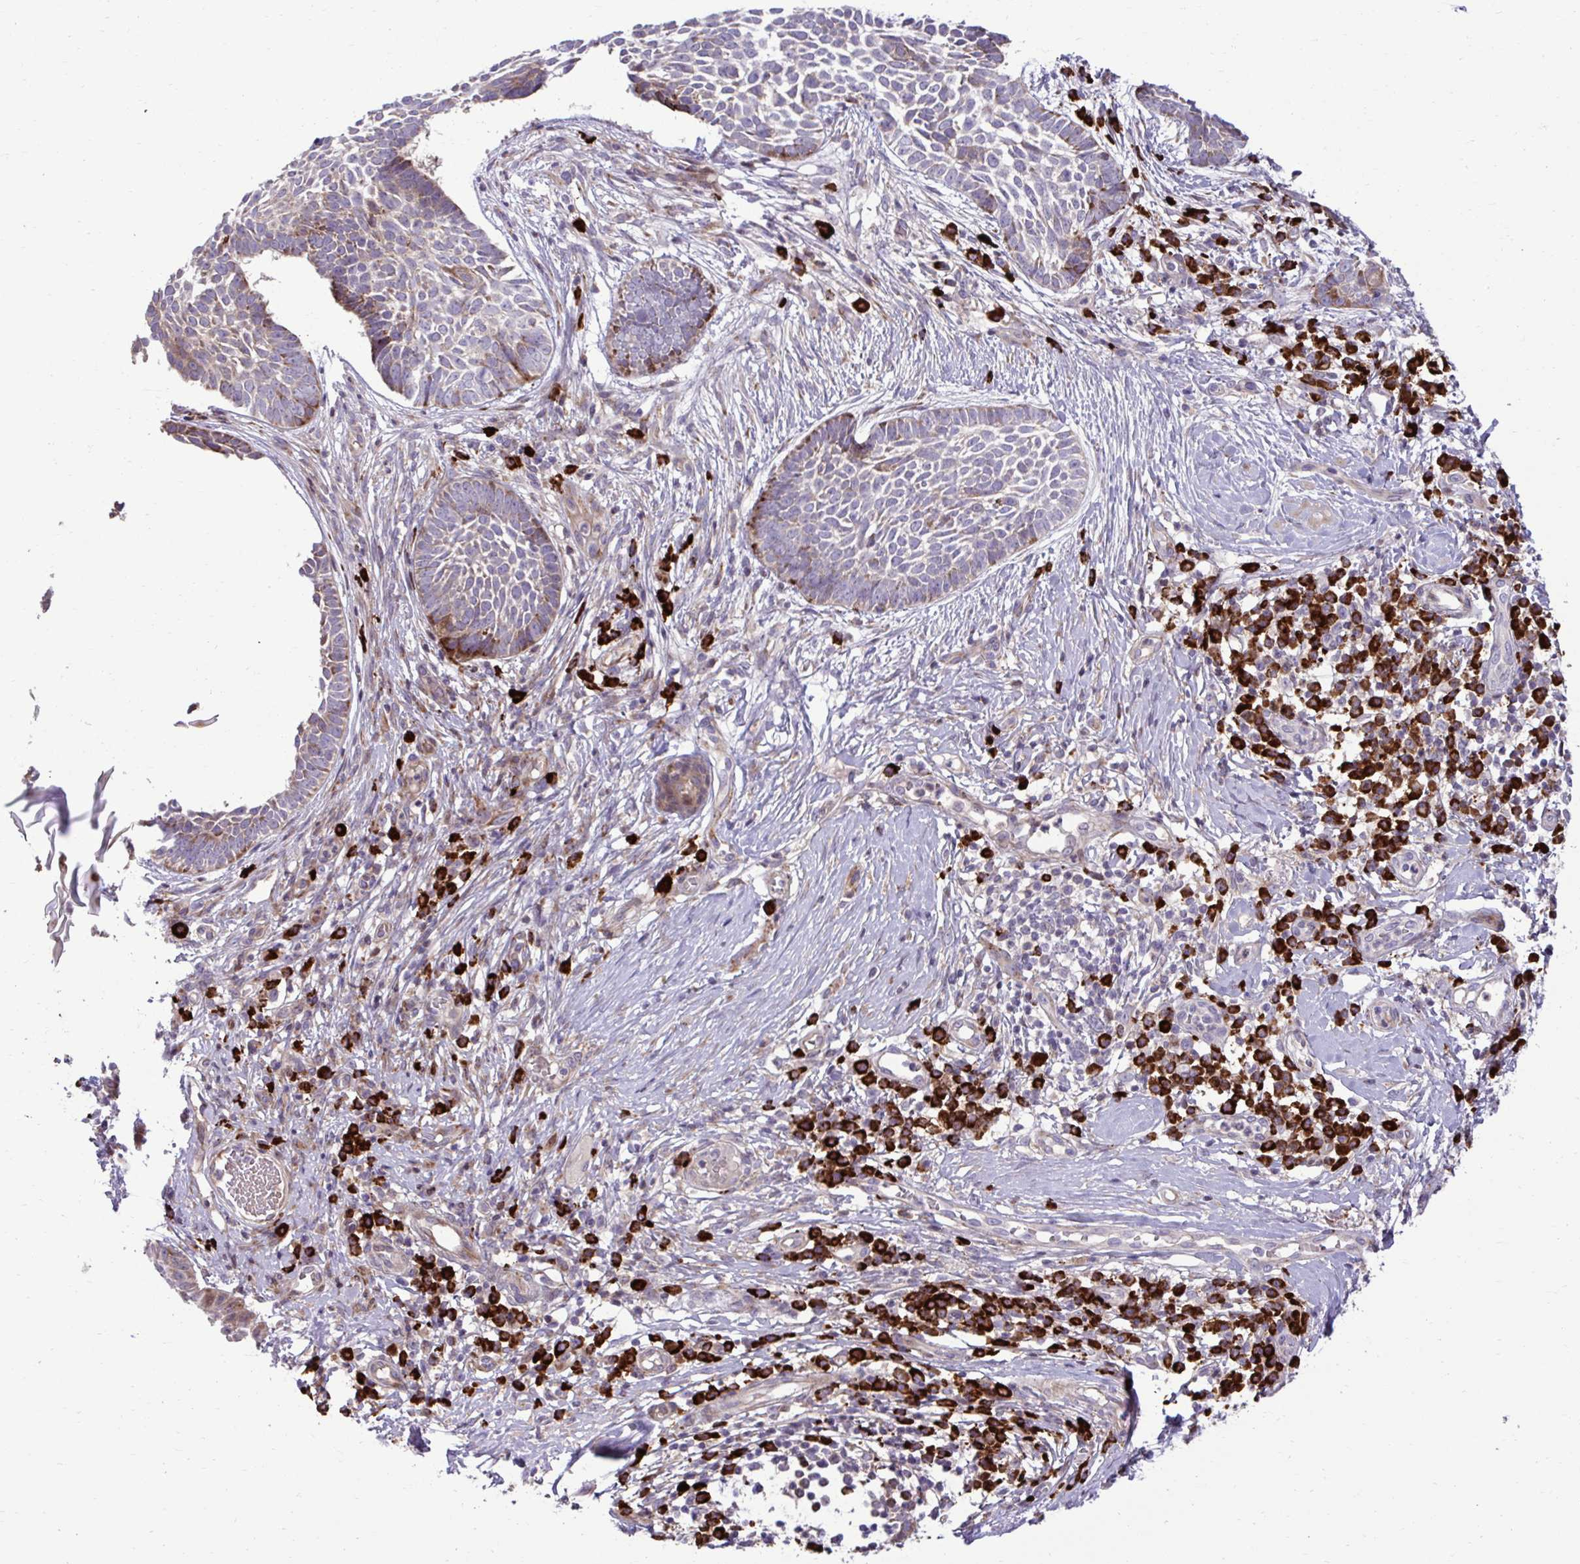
{"staining": {"intensity": "moderate", "quantity": "<25%", "location": "cytoplasmic/membranous"}, "tissue": "skin cancer", "cell_type": "Tumor cells", "image_type": "cancer", "snomed": [{"axis": "morphology", "description": "Basal cell carcinoma"}, {"axis": "topography", "description": "Skin"}], "caption": "The micrograph exhibits a brown stain indicating the presence of a protein in the cytoplasmic/membranous of tumor cells in skin cancer (basal cell carcinoma). The staining was performed using DAB to visualize the protein expression in brown, while the nuclei were stained in blue with hematoxylin (Magnification: 20x).", "gene": "LIMS1", "patient": {"sex": "female", "age": 89}}